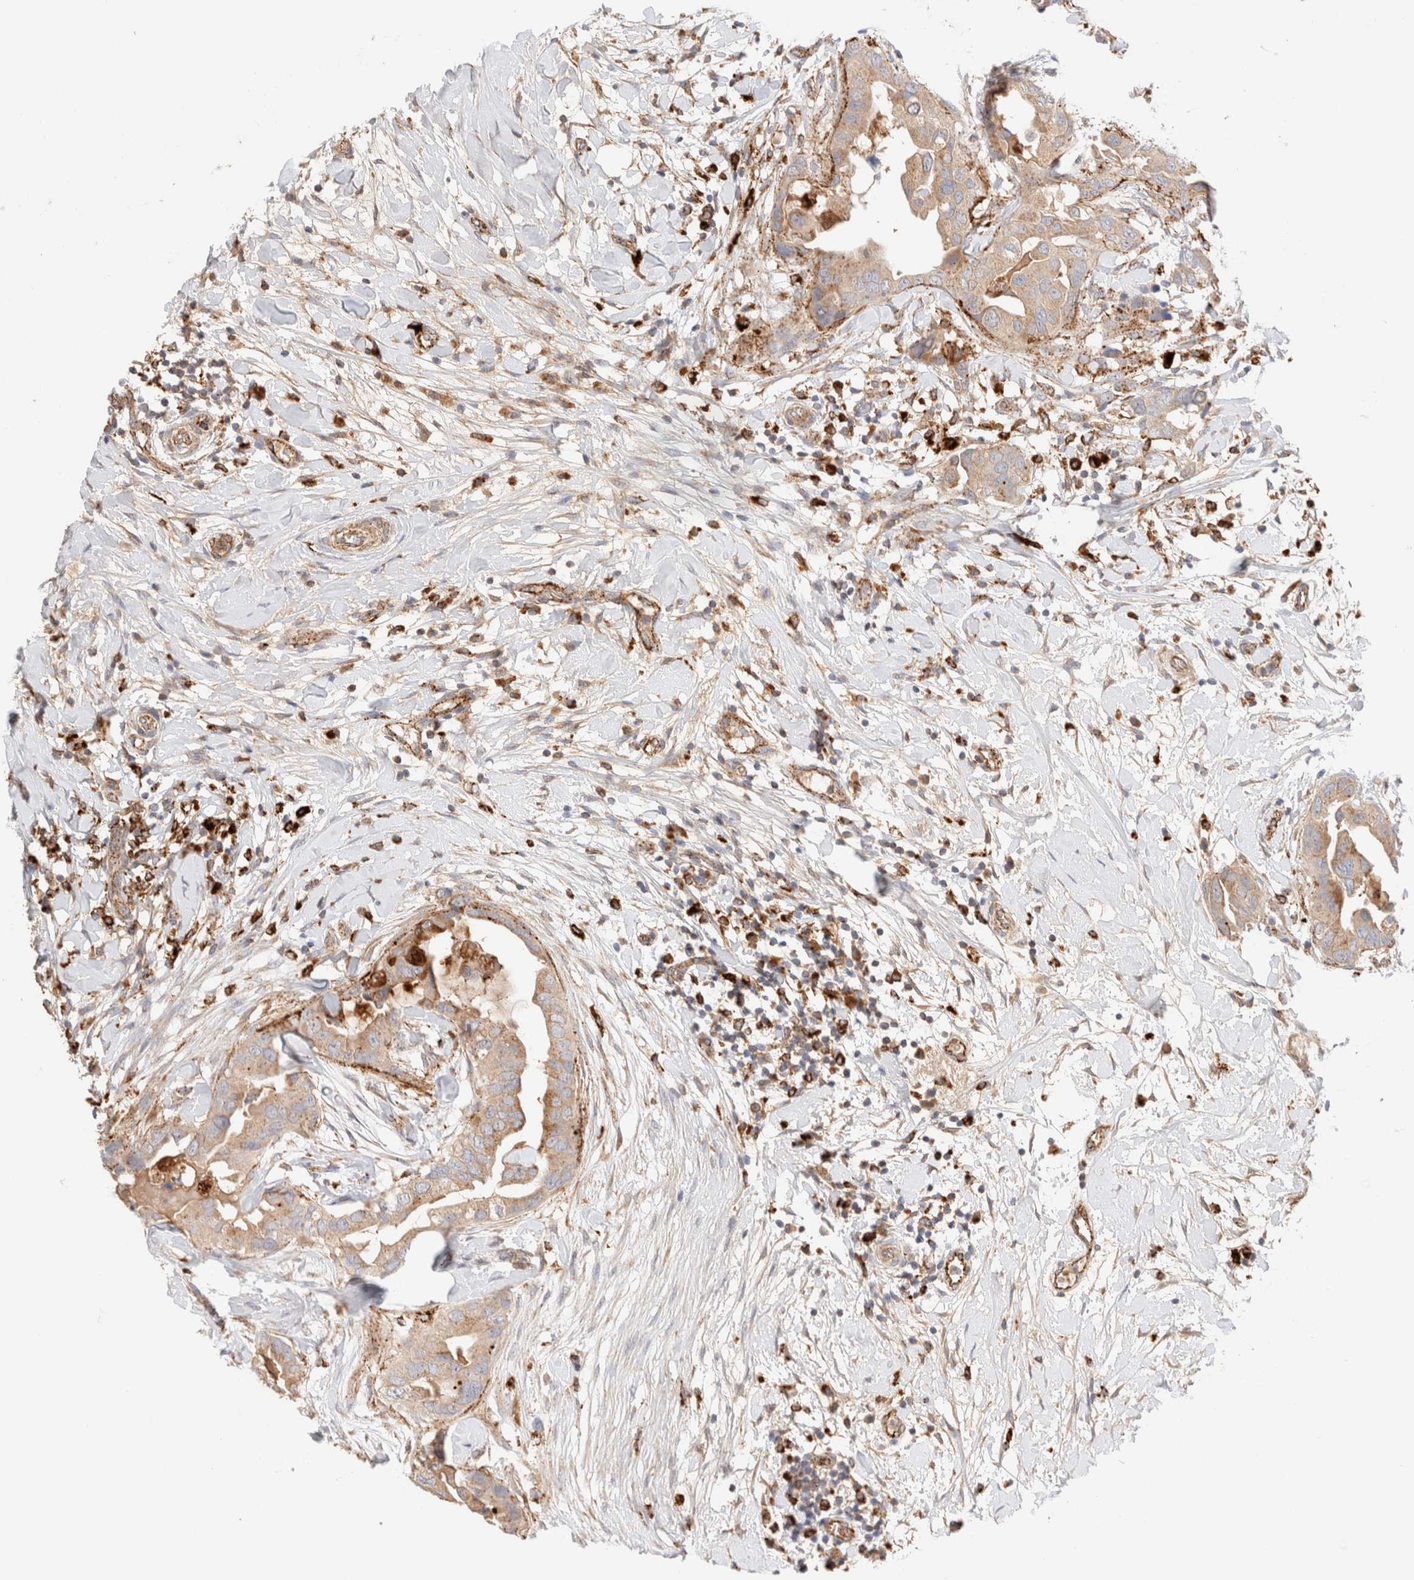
{"staining": {"intensity": "weak", "quantity": ">75%", "location": "cytoplasmic/membranous"}, "tissue": "breast cancer", "cell_type": "Tumor cells", "image_type": "cancer", "snomed": [{"axis": "morphology", "description": "Duct carcinoma"}, {"axis": "topography", "description": "Breast"}], "caption": "Breast intraductal carcinoma stained for a protein reveals weak cytoplasmic/membranous positivity in tumor cells.", "gene": "RABEPK", "patient": {"sex": "female", "age": 40}}